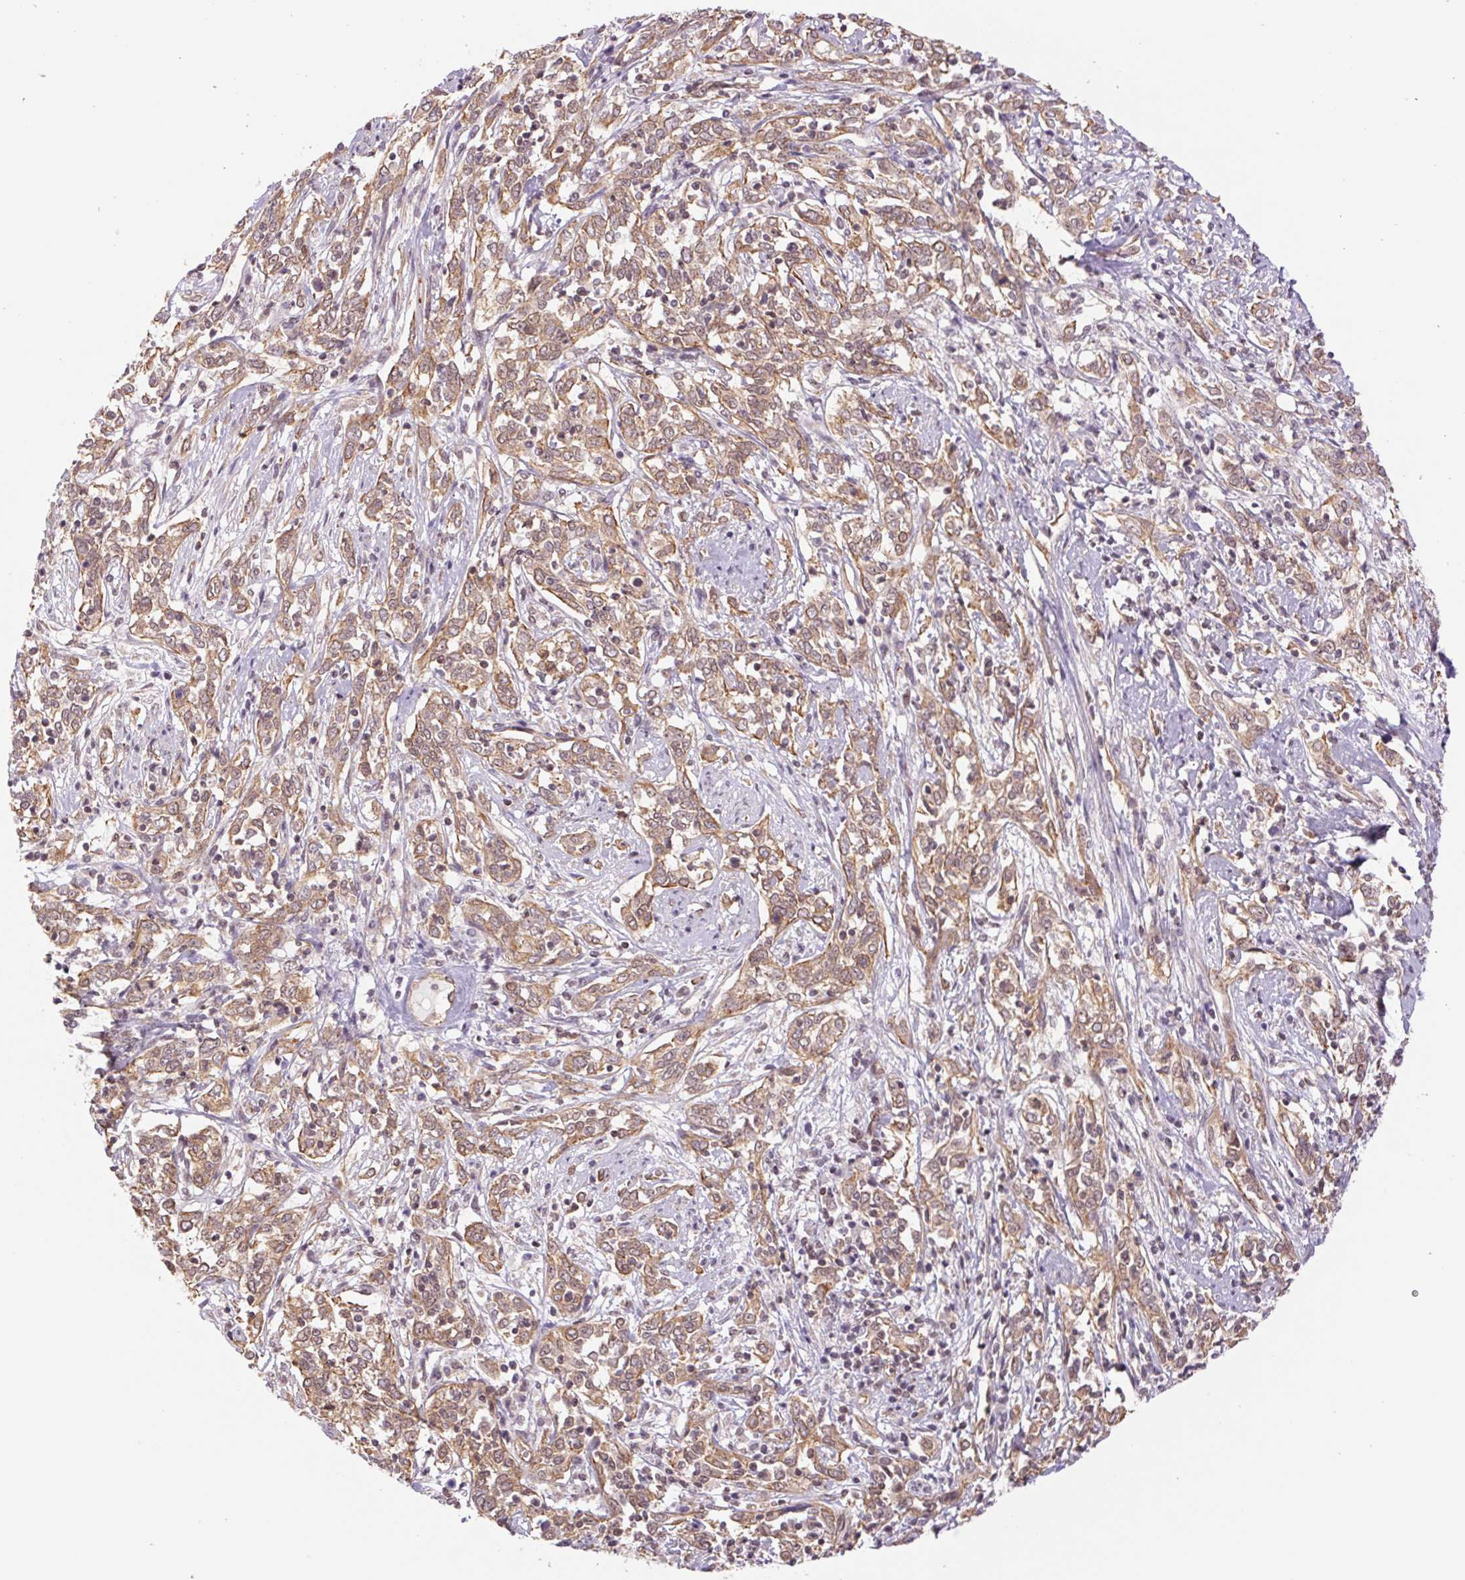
{"staining": {"intensity": "moderate", "quantity": ">75%", "location": "nuclear"}, "tissue": "cervical cancer", "cell_type": "Tumor cells", "image_type": "cancer", "snomed": [{"axis": "morphology", "description": "Adenocarcinoma, NOS"}, {"axis": "topography", "description": "Cervix"}], "caption": "The image reveals immunohistochemical staining of cervical cancer. There is moderate nuclear staining is seen in approximately >75% of tumor cells.", "gene": "CWC25", "patient": {"sex": "female", "age": 40}}